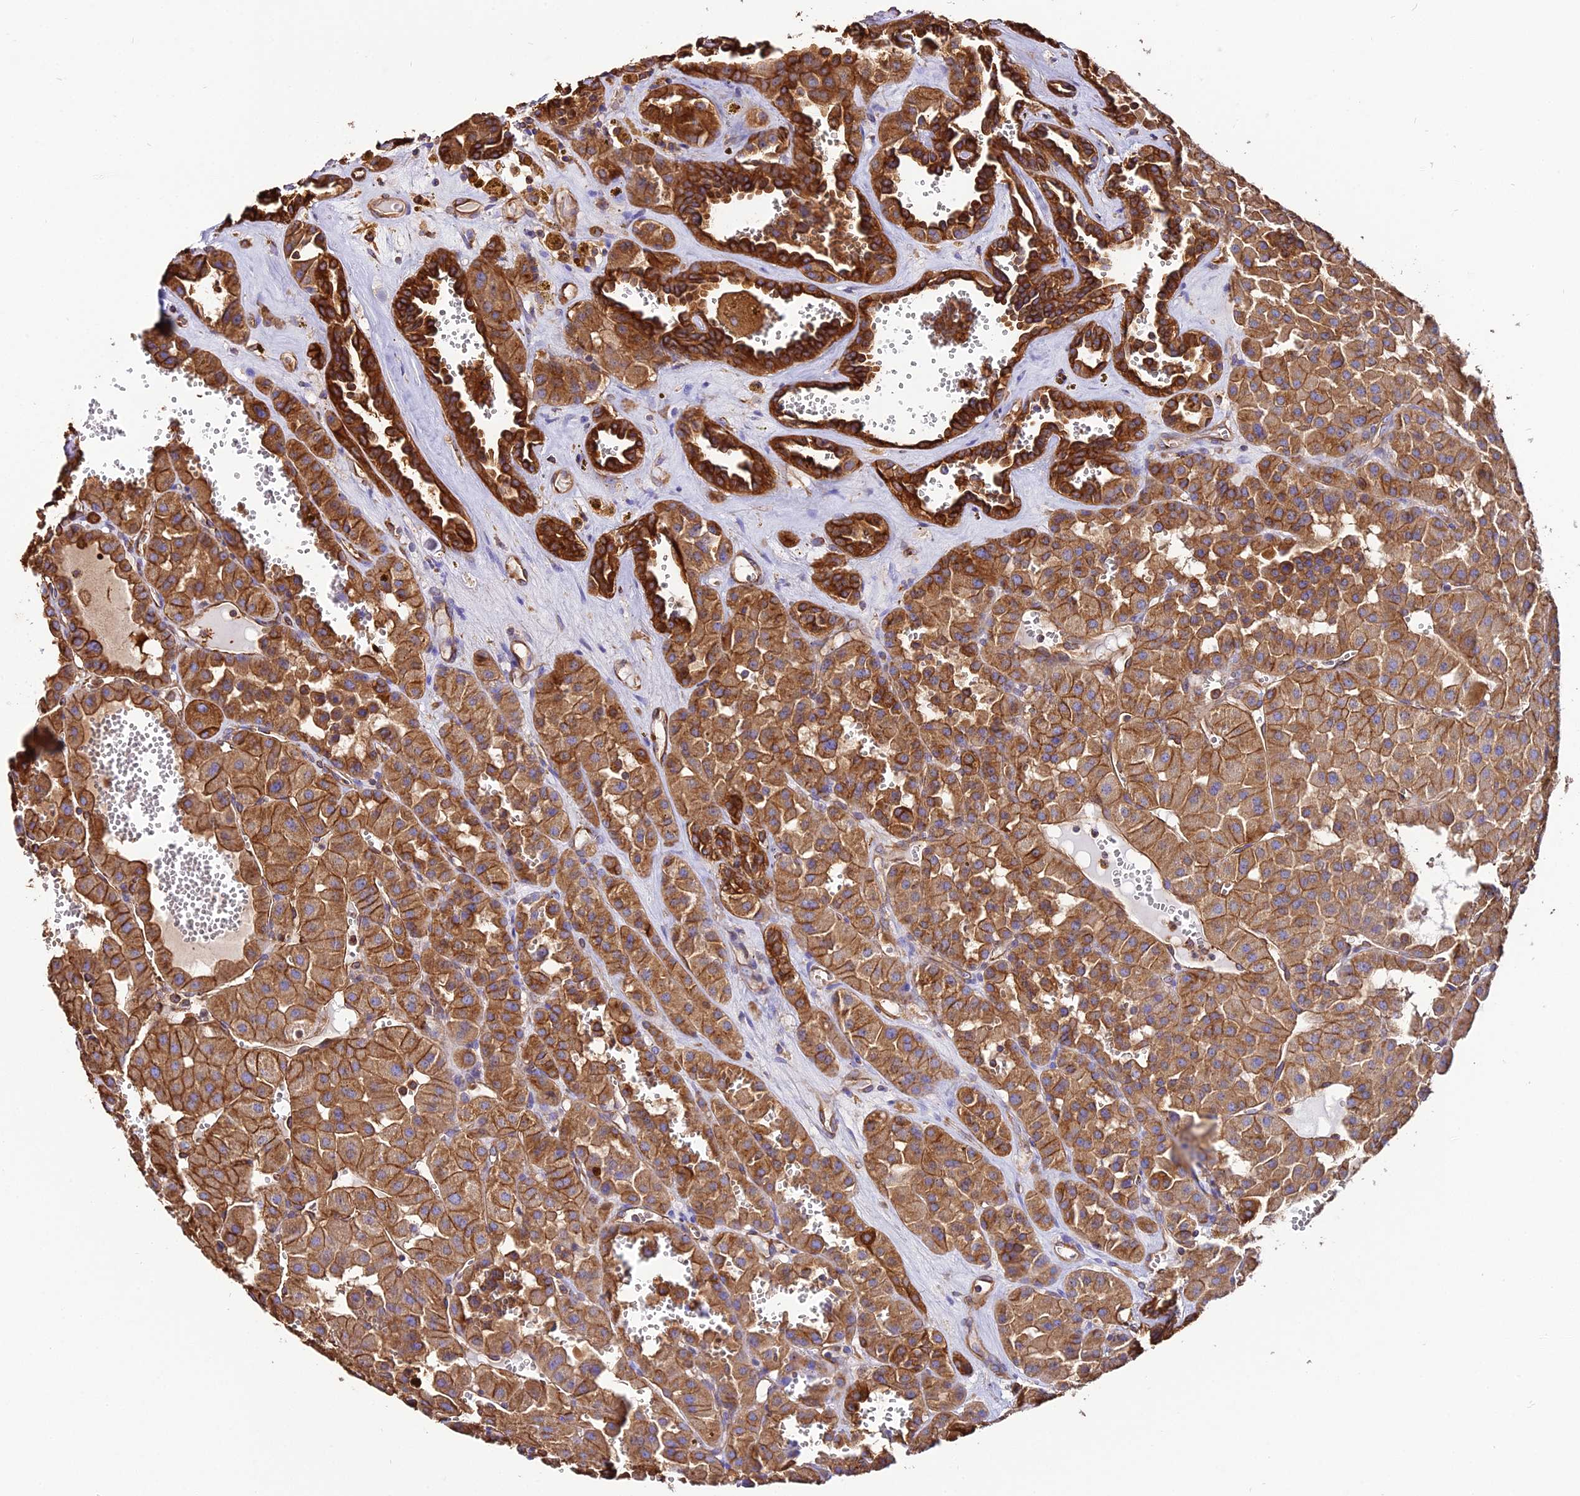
{"staining": {"intensity": "strong", "quantity": ">75%", "location": "cytoplasmic/membranous"}, "tissue": "renal cancer", "cell_type": "Tumor cells", "image_type": "cancer", "snomed": [{"axis": "morphology", "description": "Carcinoma, NOS"}, {"axis": "topography", "description": "Kidney"}], "caption": "Immunohistochemistry (IHC) photomicrograph of neoplastic tissue: human carcinoma (renal) stained using immunohistochemistry (IHC) displays high levels of strong protein expression localized specifically in the cytoplasmic/membranous of tumor cells, appearing as a cytoplasmic/membranous brown color.", "gene": "TUBA3D", "patient": {"sex": "female", "age": 75}}